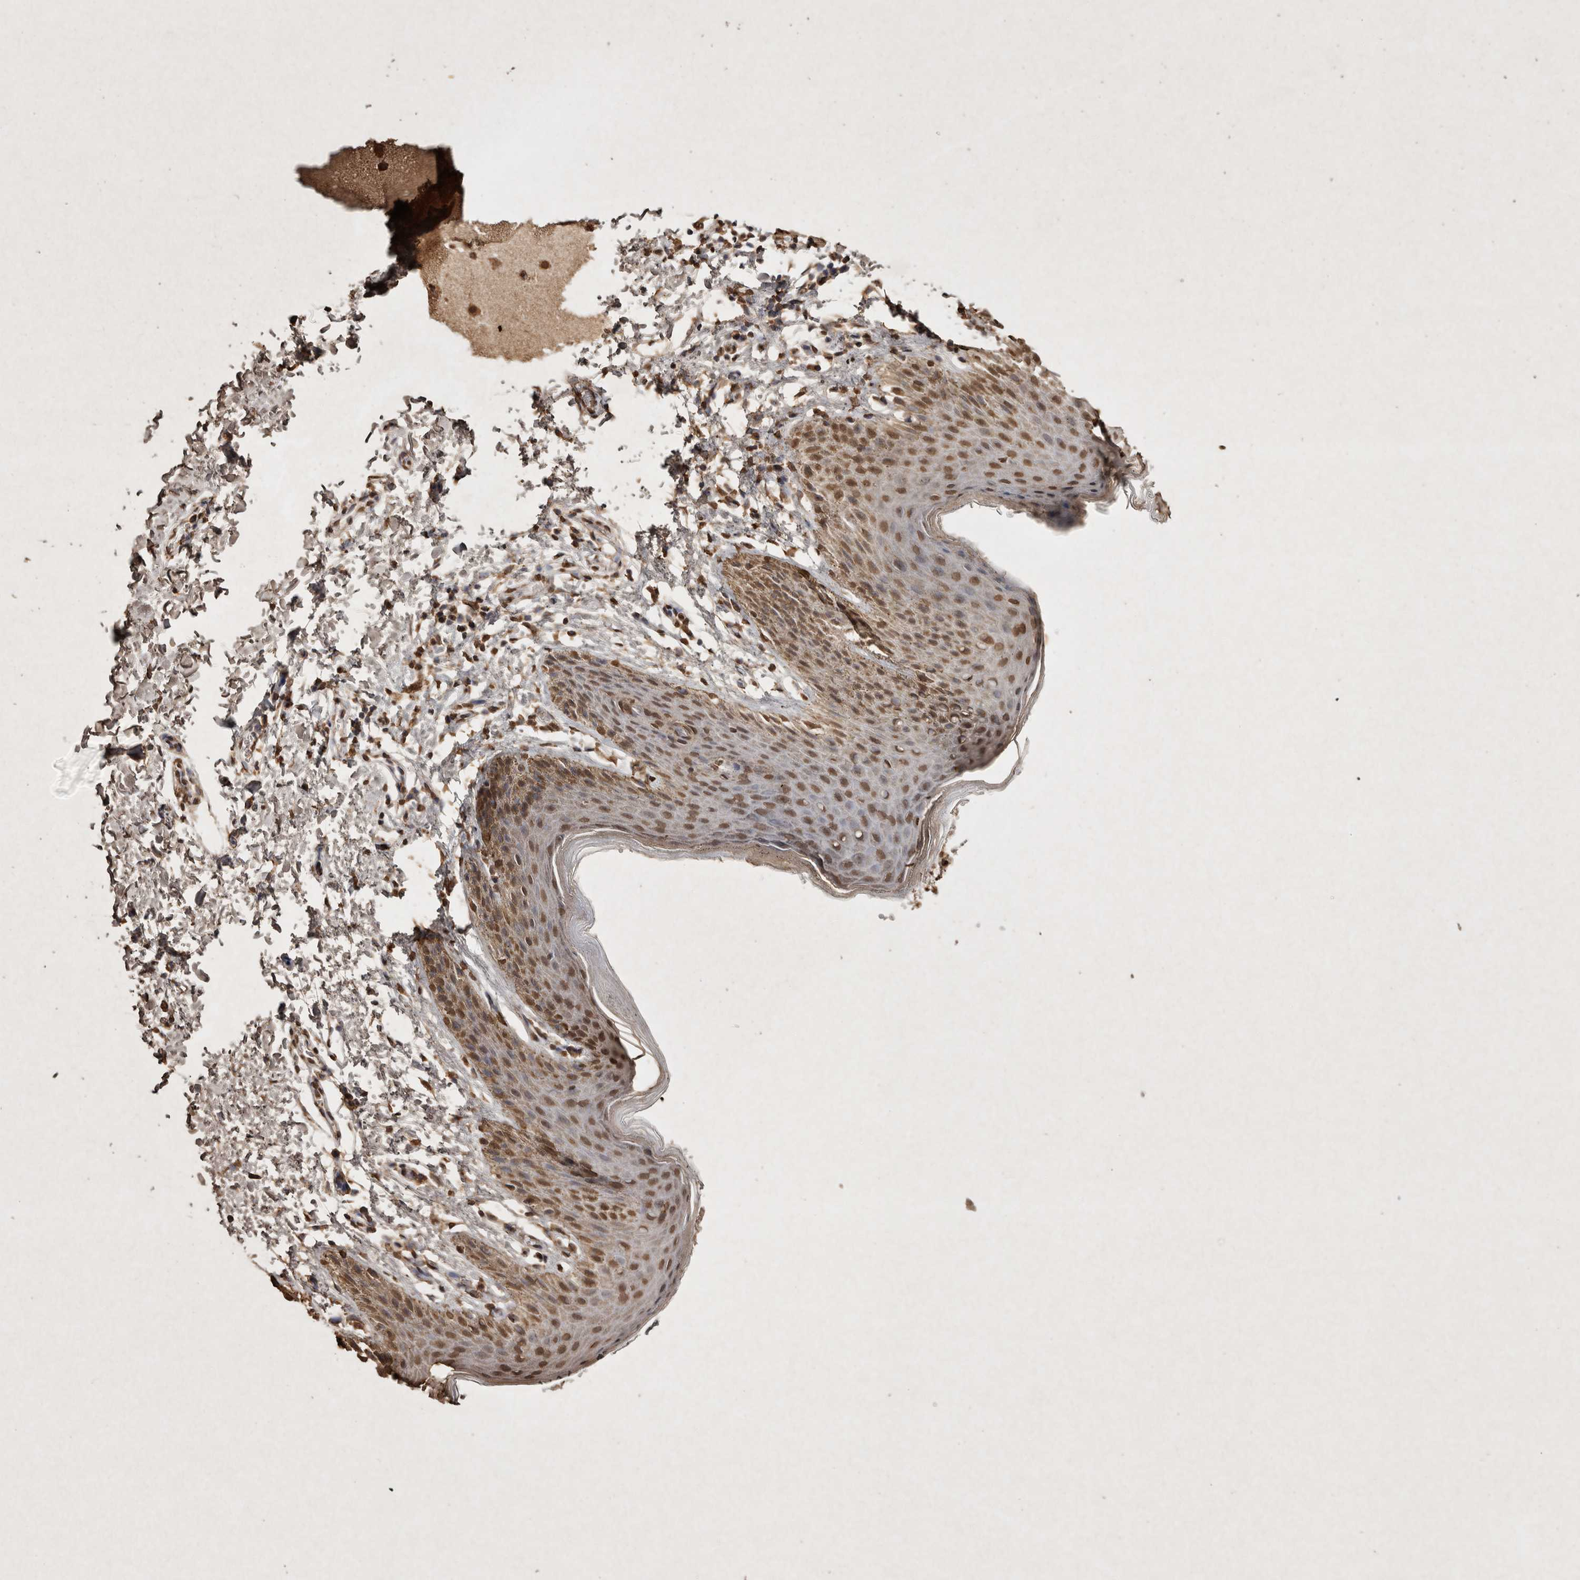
{"staining": {"intensity": "moderate", "quantity": ">75%", "location": "nuclear"}, "tissue": "skin", "cell_type": "Epidermal cells", "image_type": "normal", "snomed": [{"axis": "morphology", "description": "Normal tissue, NOS"}, {"axis": "topography", "description": "Anal"}, {"axis": "topography", "description": "Peripheral nerve tissue"}], "caption": "Immunohistochemical staining of unremarkable human skin demonstrates moderate nuclear protein staining in approximately >75% of epidermal cells.", "gene": "FSTL3", "patient": {"sex": "male", "age": 44}}